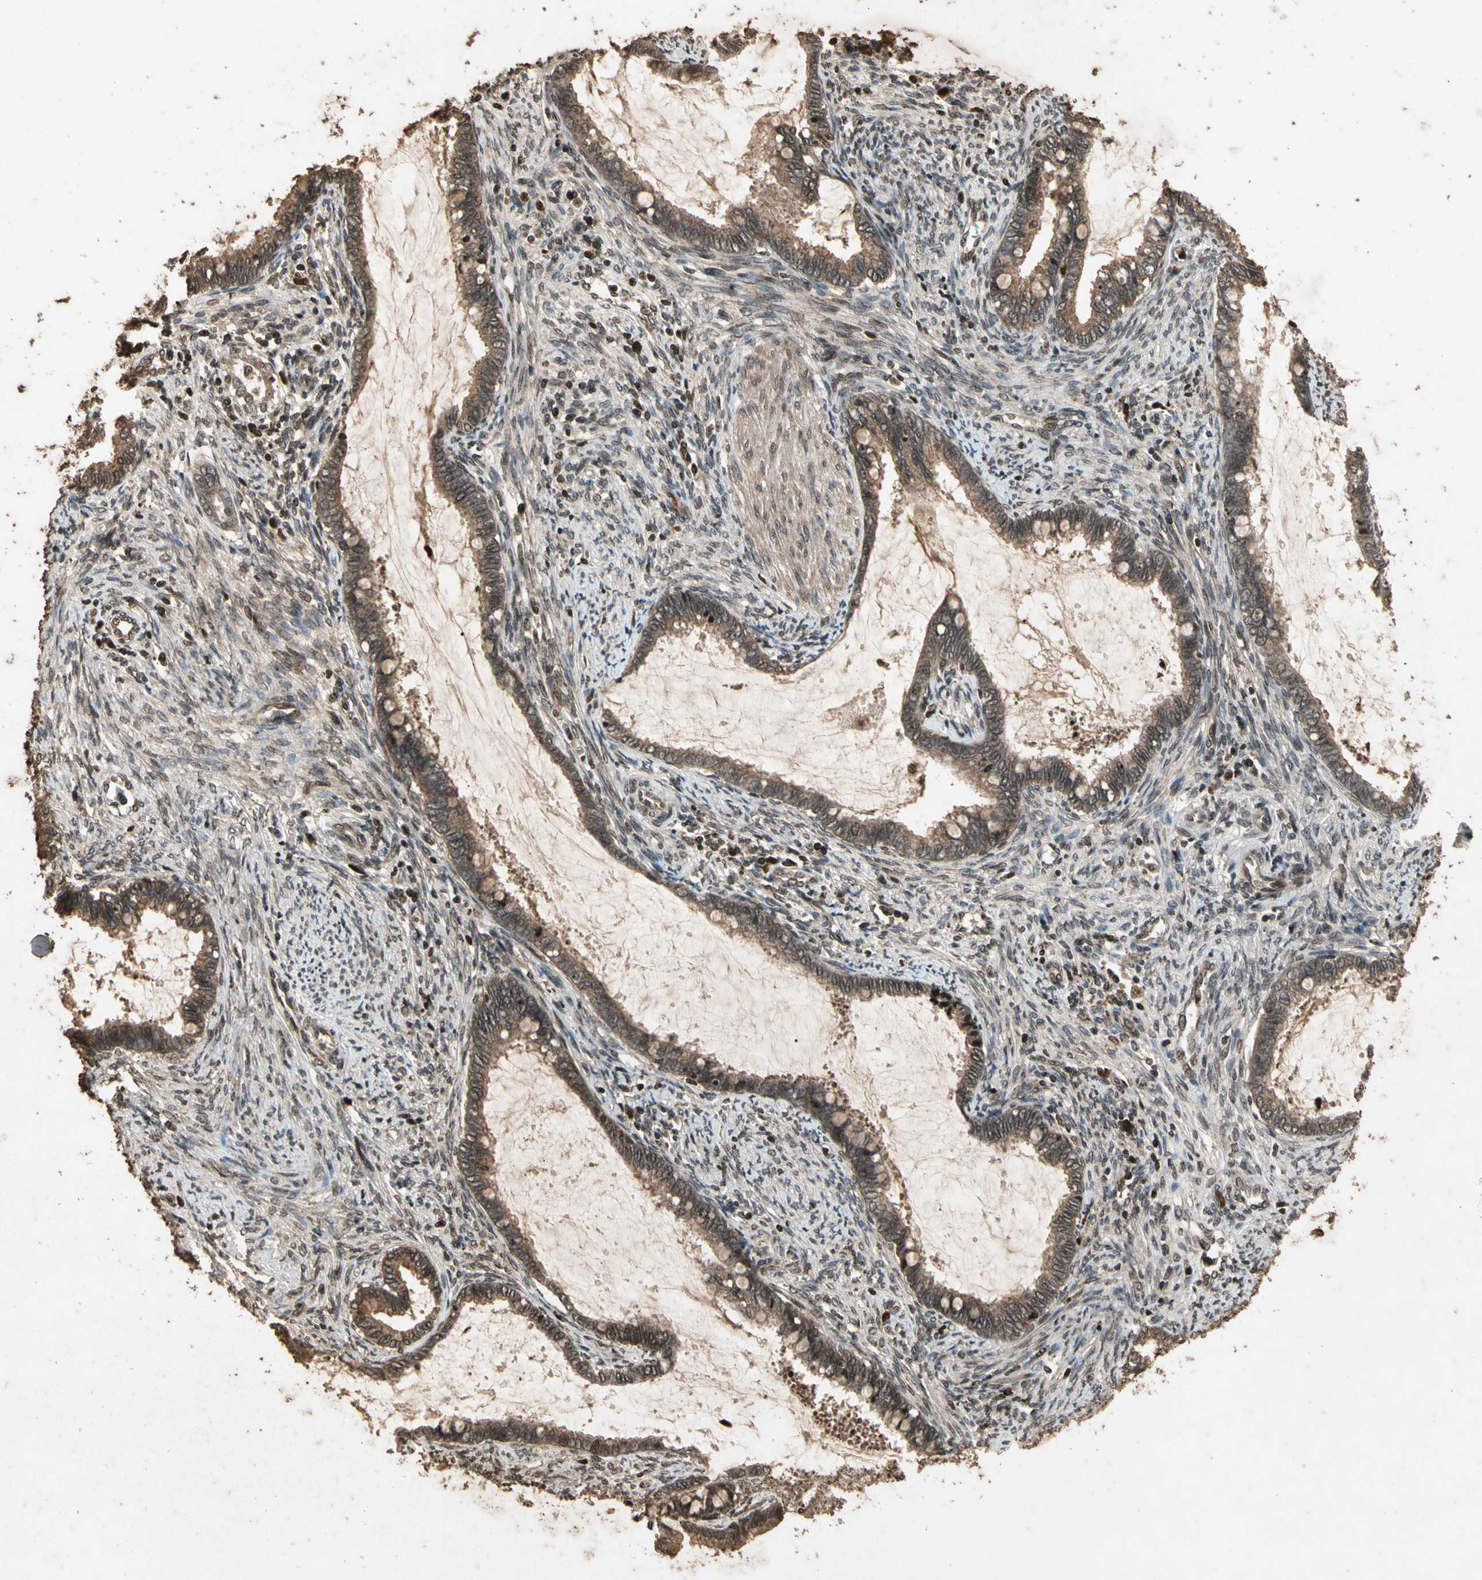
{"staining": {"intensity": "moderate", "quantity": ">75%", "location": "cytoplasmic/membranous"}, "tissue": "cervical cancer", "cell_type": "Tumor cells", "image_type": "cancer", "snomed": [{"axis": "morphology", "description": "Adenocarcinoma, NOS"}, {"axis": "topography", "description": "Cervix"}], "caption": "High-power microscopy captured an immunohistochemistry histopathology image of cervical cancer, revealing moderate cytoplasmic/membranous expression in about >75% of tumor cells.", "gene": "GLRX", "patient": {"sex": "female", "age": 44}}